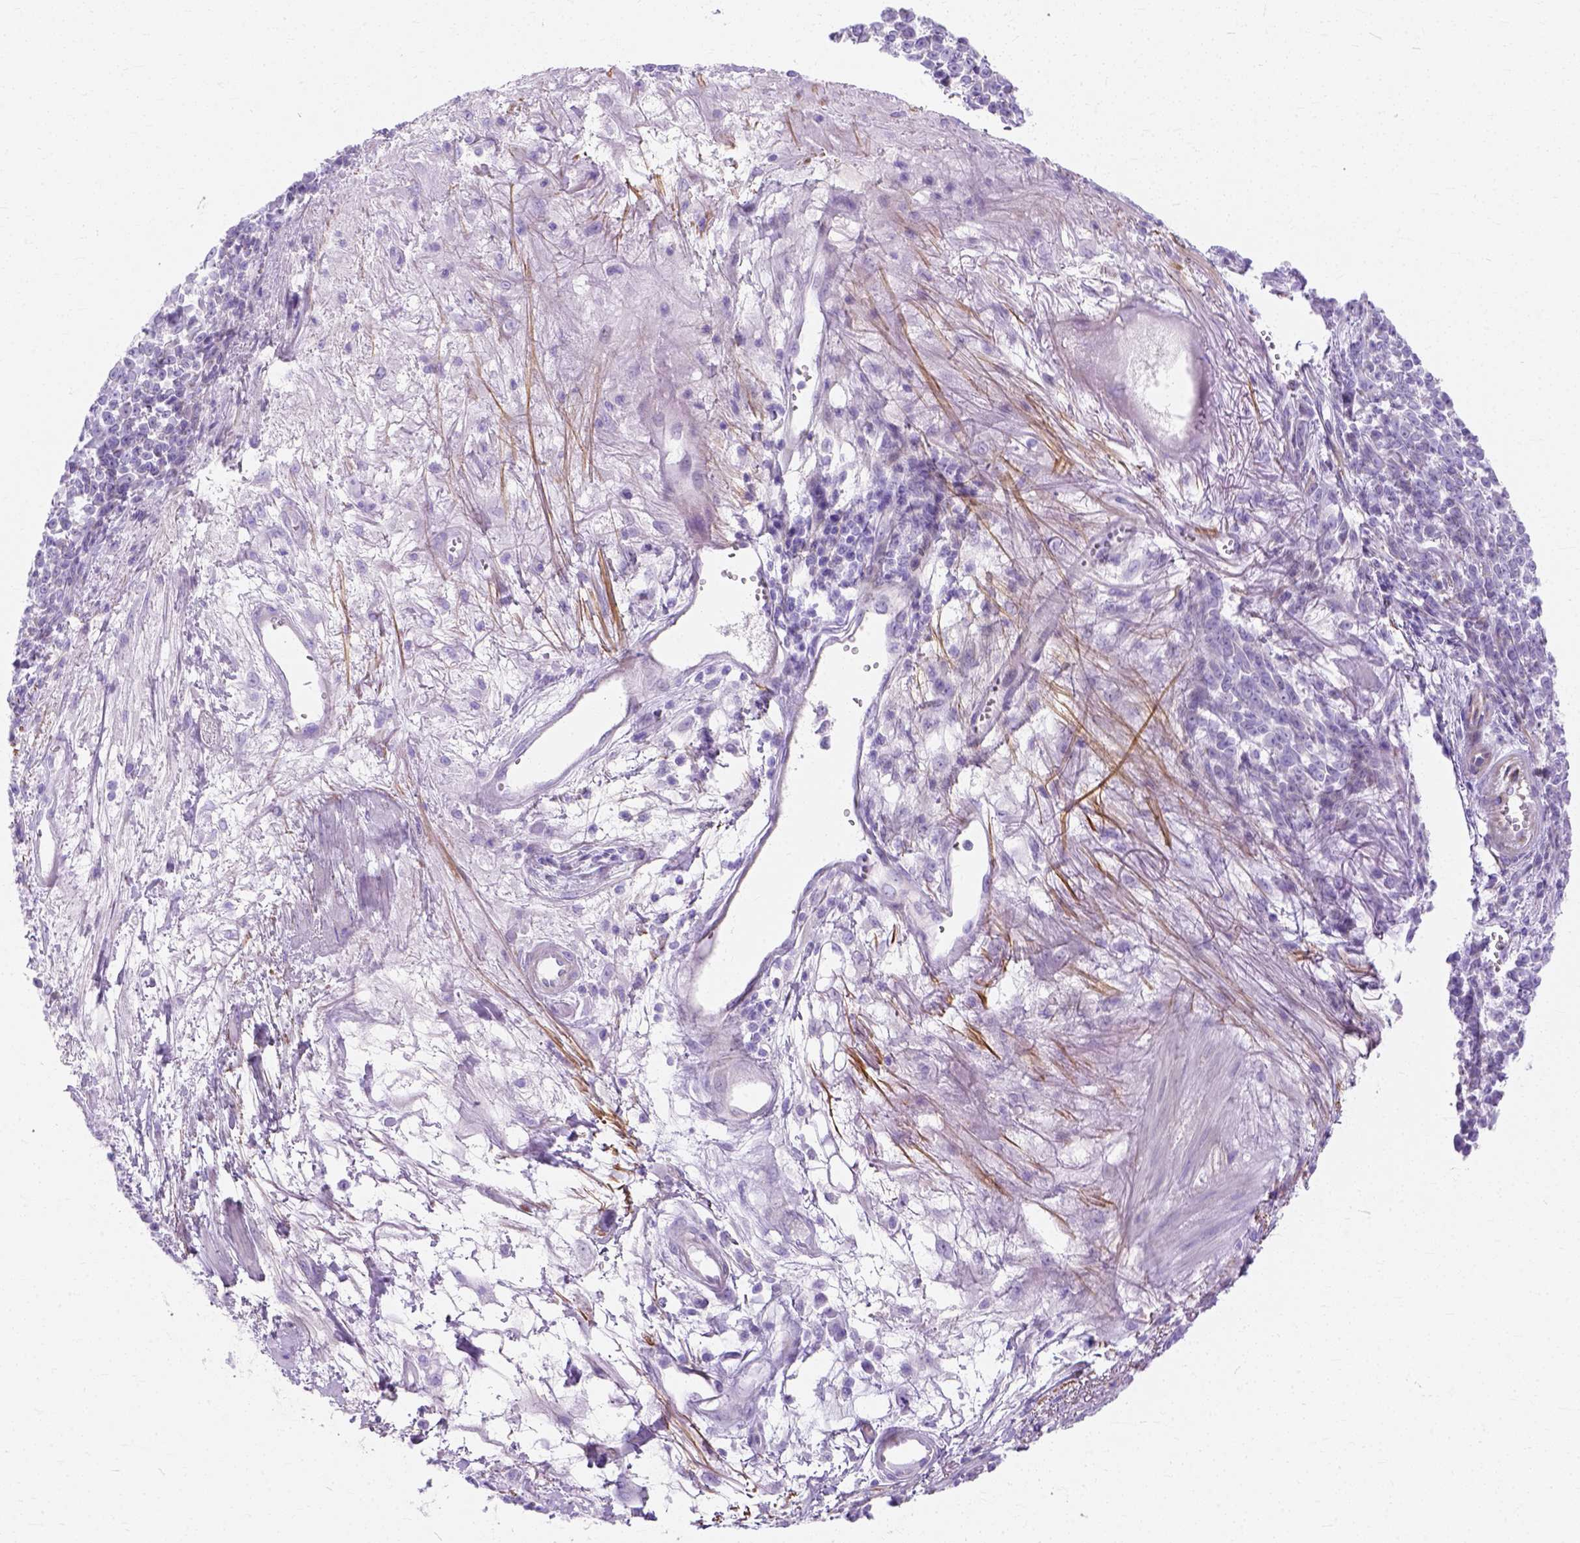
{"staining": {"intensity": "negative", "quantity": "none", "location": "none"}, "tissue": "melanoma", "cell_type": "Tumor cells", "image_type": "cancer", "snomed": [{"axis": "morphology", "description": "Malignant melanoma, NOS"}, {"axis": "topography", "description": "Skin"}], "caption": "Tumor cells are negative for brown protein staining in melanoma. Nuclei are stained in blue.", "gene": "MYH15", "patient": {"sex": "female", "age": 95}}